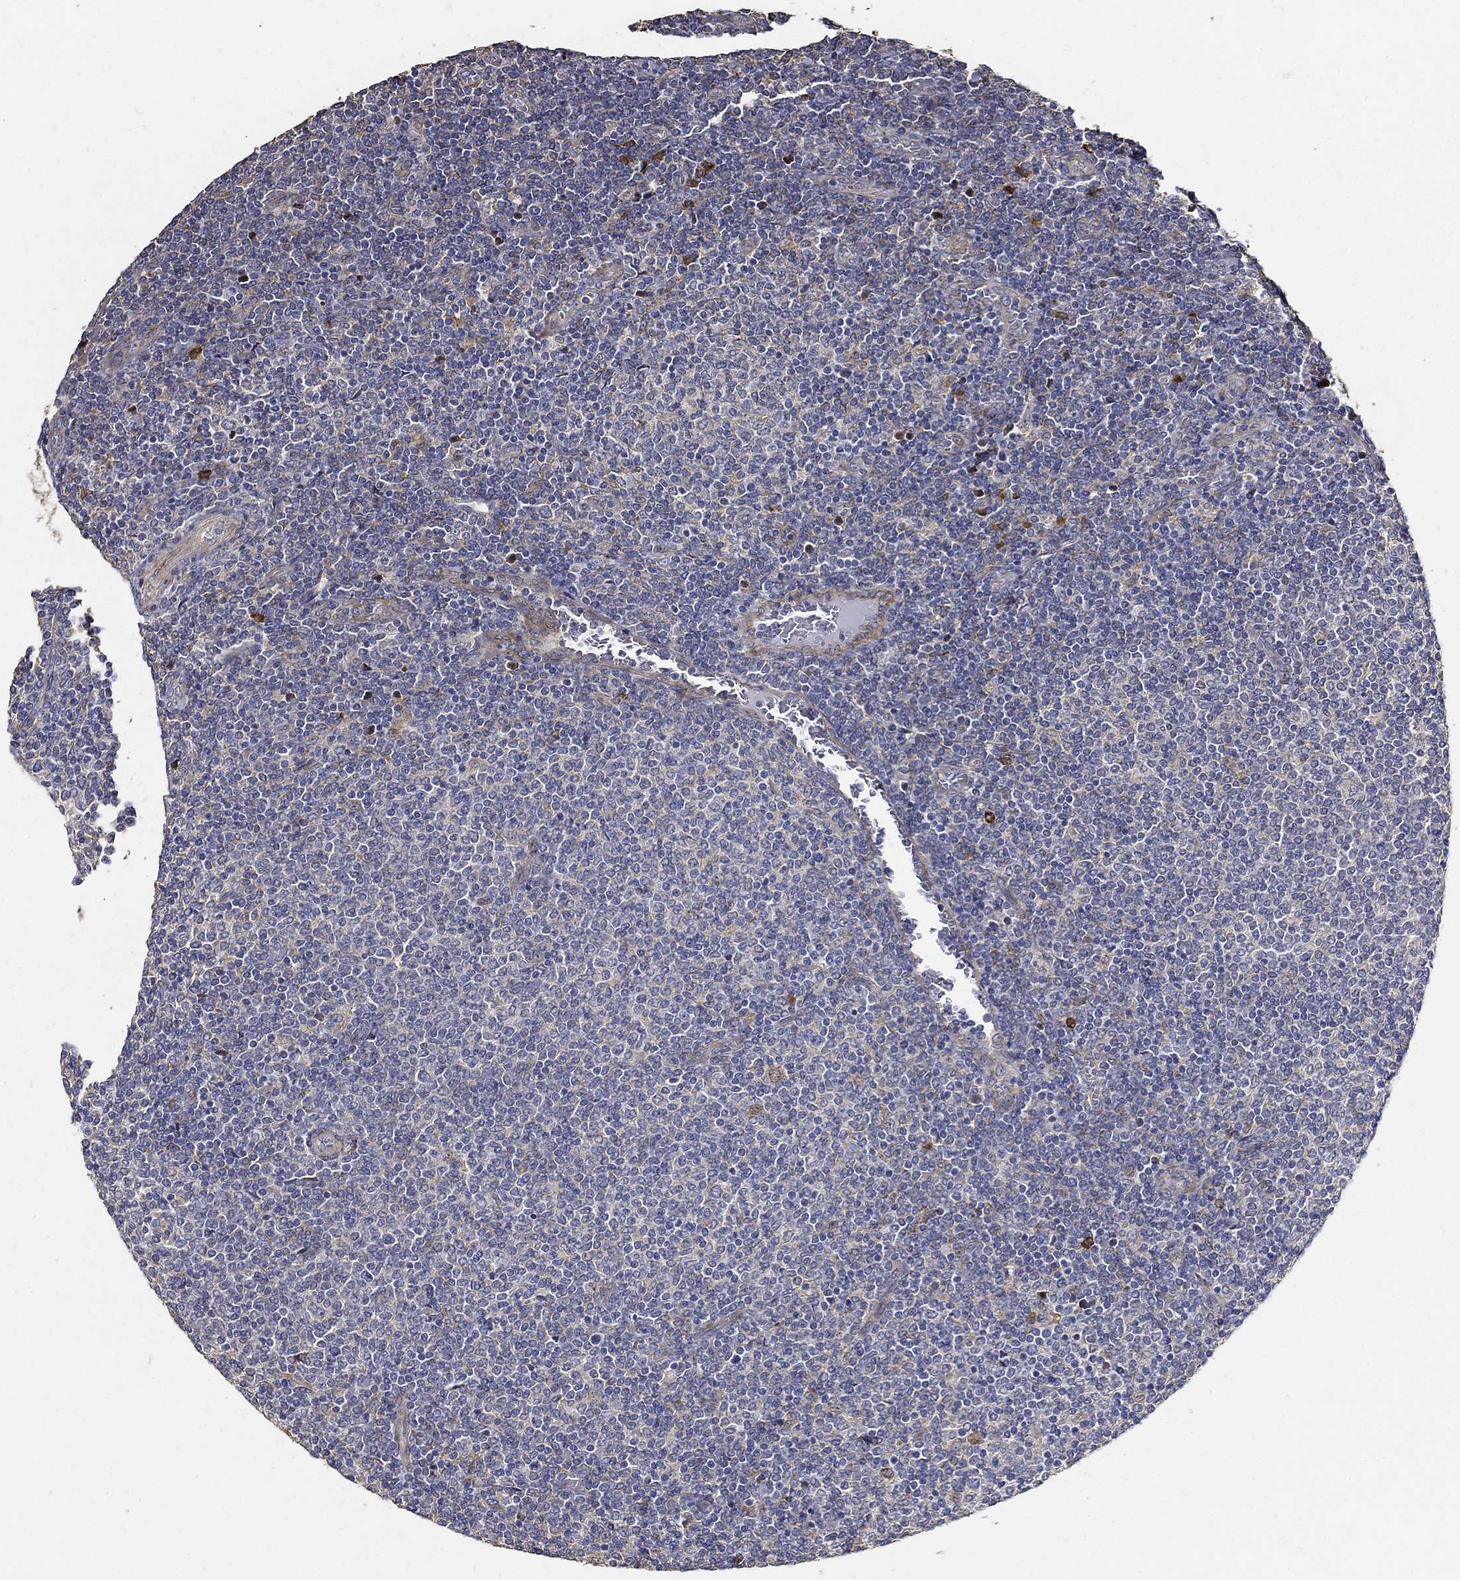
{"staining": {"intensity": "negative", "quantity": "none", "location": "none"}, "tissue": "lymphoma", "cell_type": "Tumor cells", "image_type": "cancer", "snomed": [{"axis": "morphology", "description": "Malignant lymphoma, non-Hodgkin's type, Low grade"}, {"axis": "topography", "description": "Lymph node"}], "caption": "A photomicrograph of malignant lymphoma, non-Hodgkin's type (low-grade) stained for a protein reveals no brown staining in tumor cells. Nuclei are stained in blue.", "gene": "EMILIN3", "patient": {"sex": "male", "age": 52}}